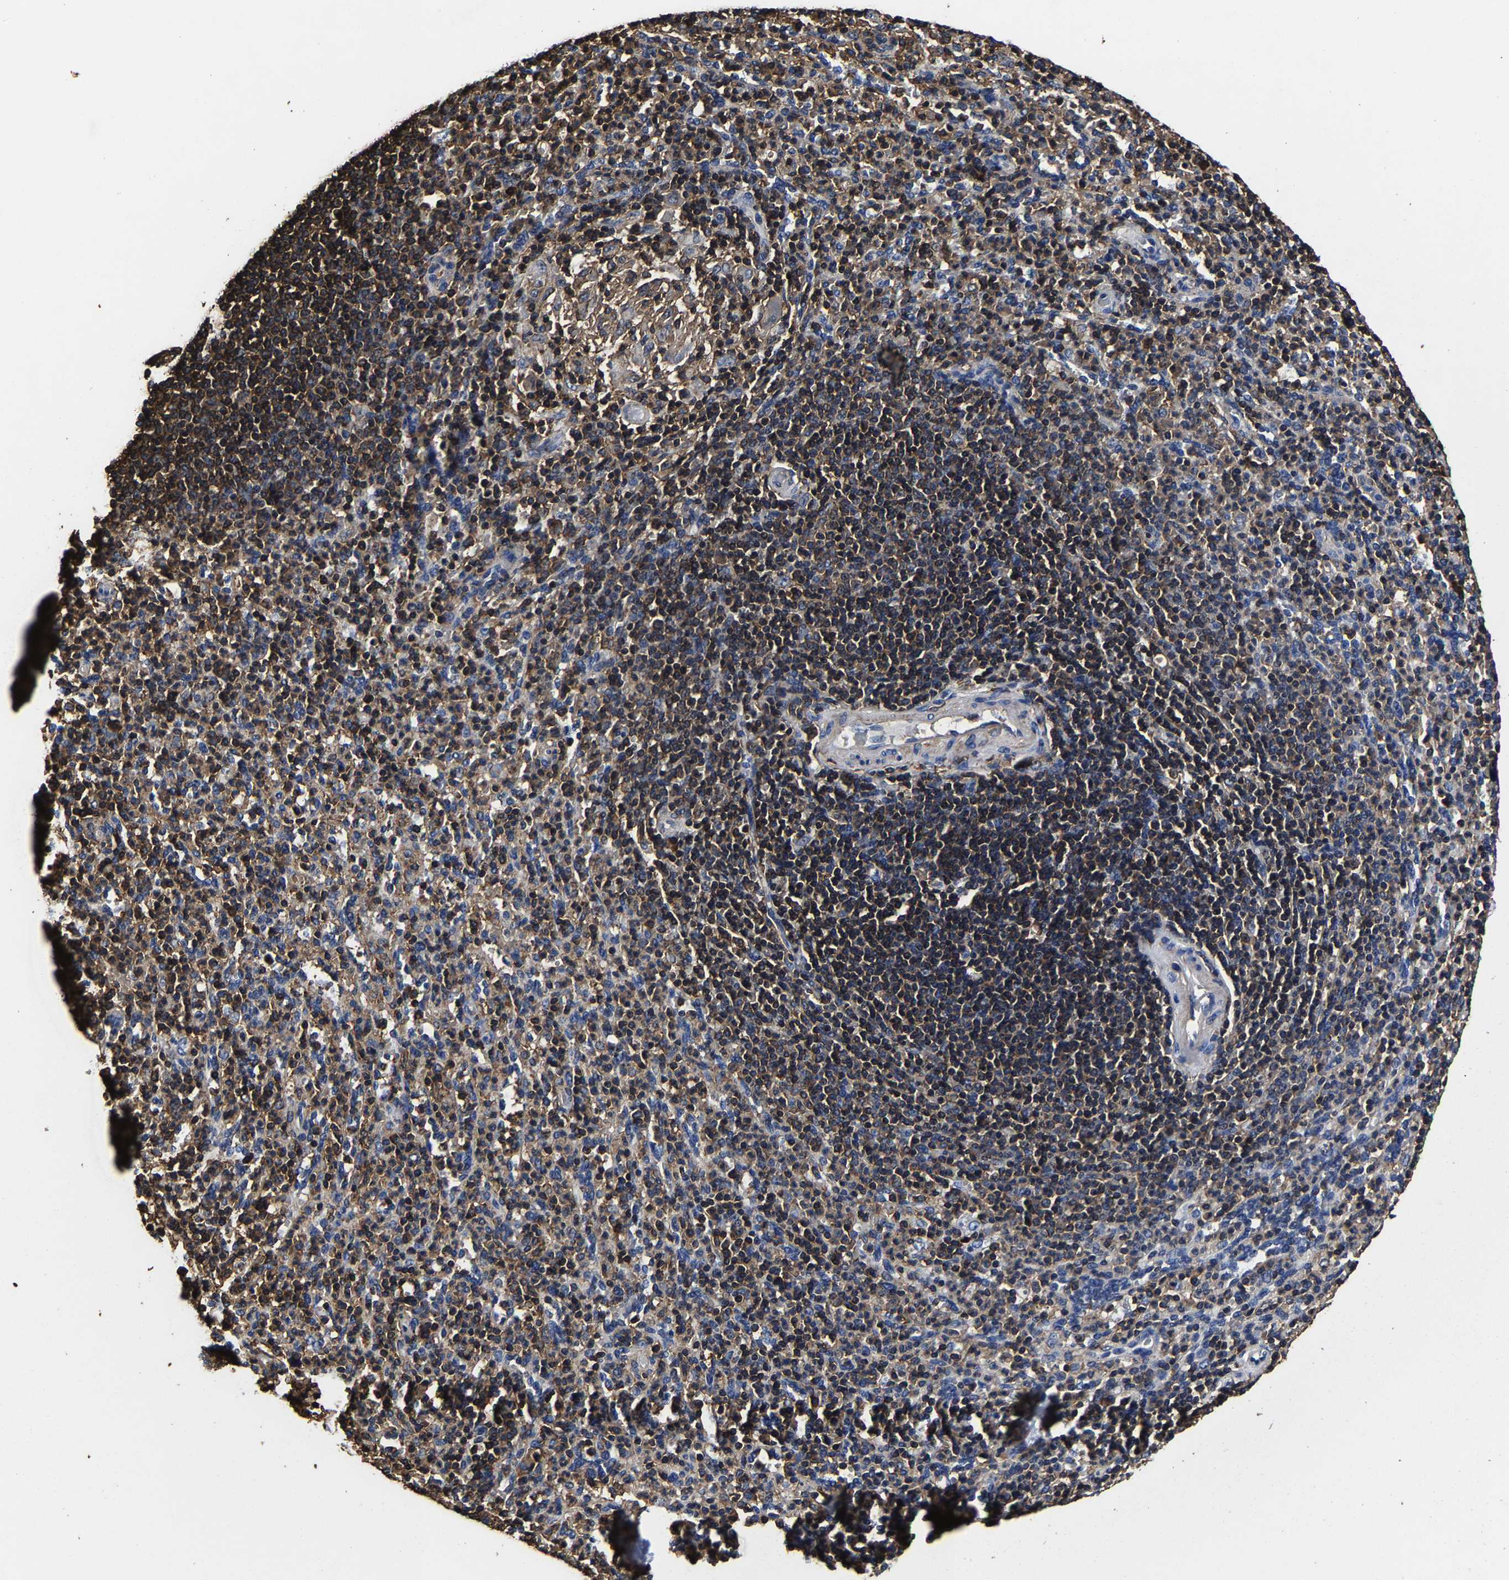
{"staining": {"intensity": "strong", "quantity": "25%-75%", "location": "cytoplasmic/membranous"}, "tissue": "spleen", "cell_type": "Cells in red pulp", "image_type": "normal", "snomed": [{"axis": "morphology", "description": "Normal tissue, NOS"}, {"axis": "topography", "description": "Spleen"}], "caption": "Spleen stained for a protein (brown) exhibits strong cytoplasmic/membranous positive expression in approximately 25%-75% of cells in red pulp.", "gene": "SSH3", "patient": {"sex": "male", "age": 36}}